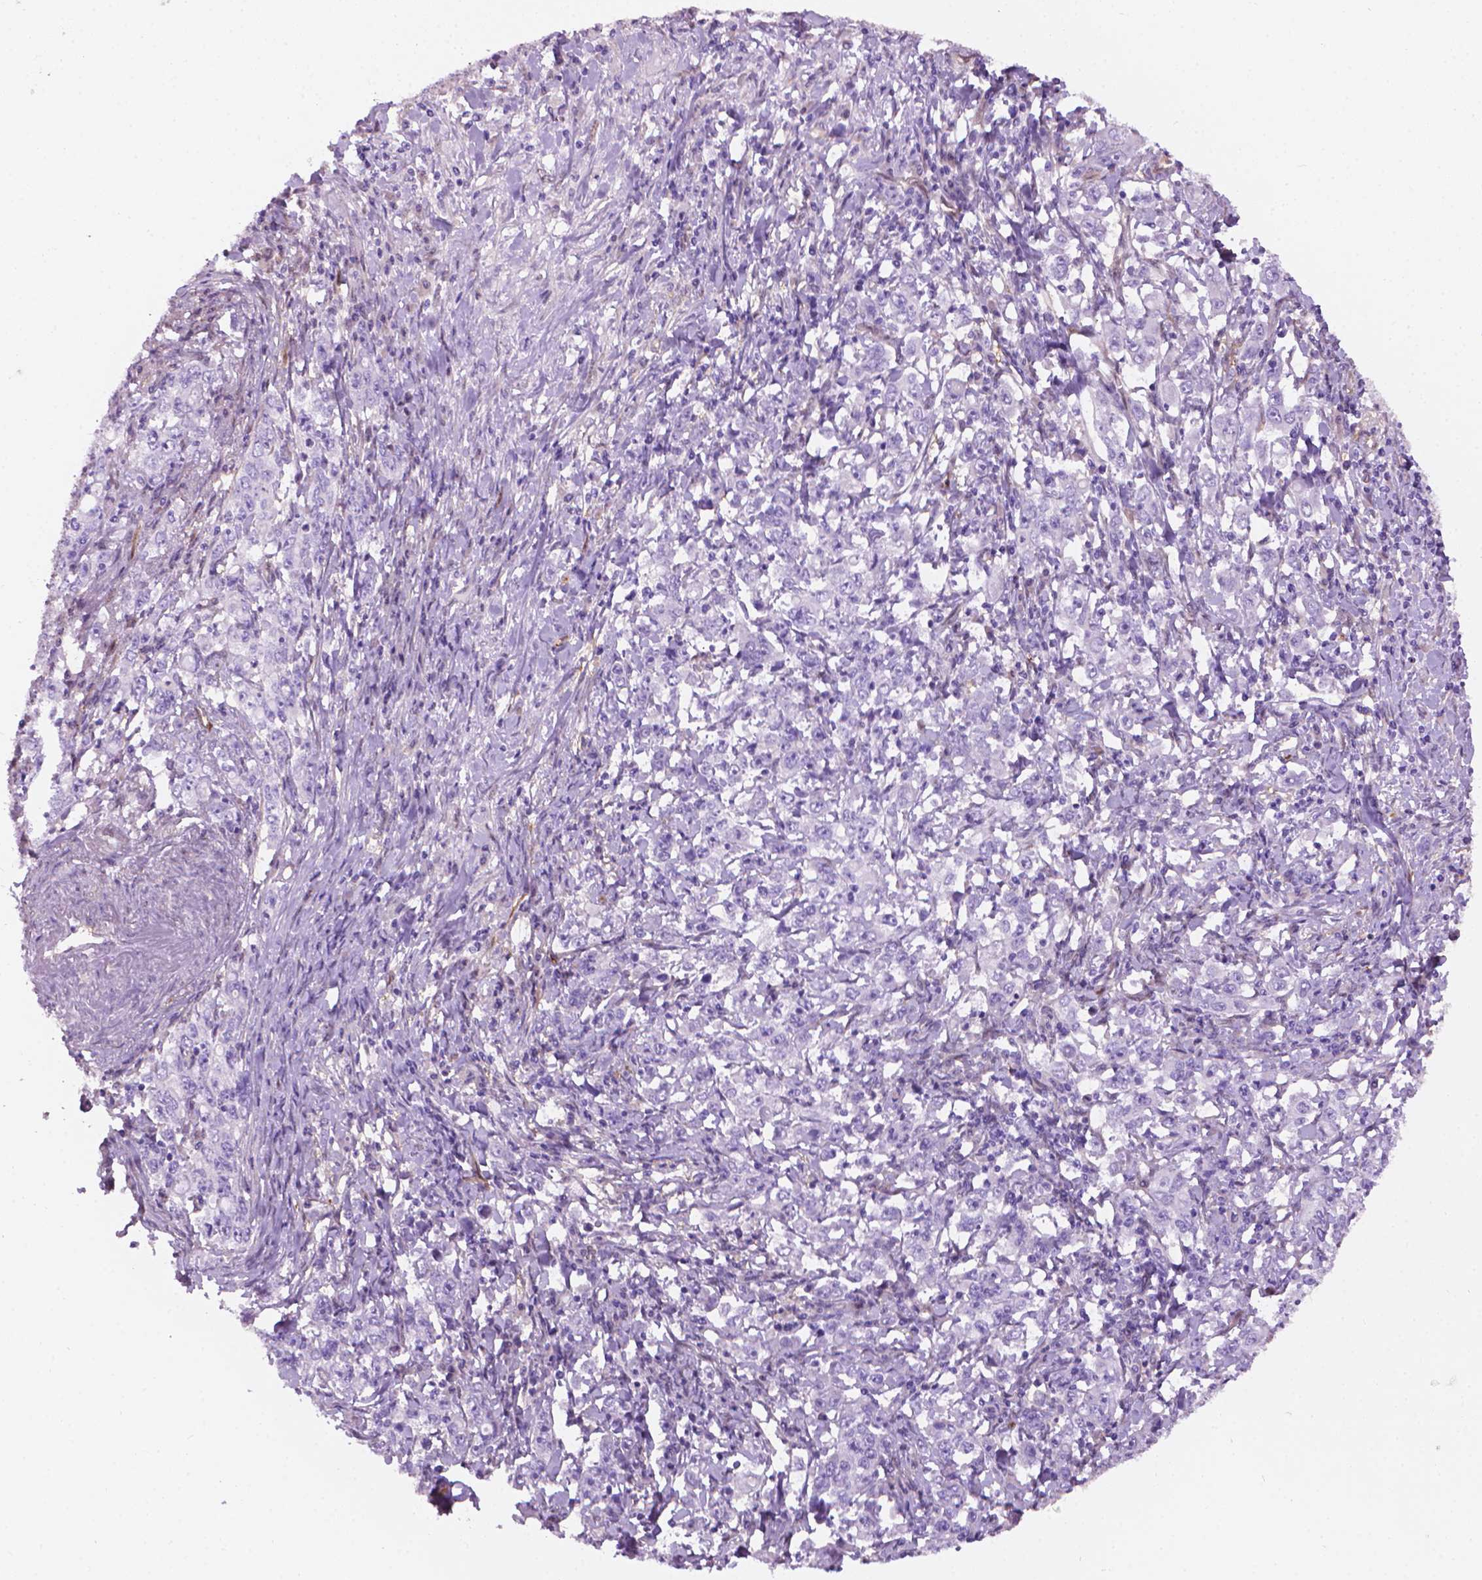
{"staining": {"intensity": "negative", "quantity": "none", "location": "none"}, "tissue": "stomach cancer", "cell_type": "Tumor cells", "image_type": "cancer", "snomed": [{"axis": "morphology", "description": "Adenocarcinoma, NOS"}, {"axis": "topography", "description": "Stomach, lower"}], "caption": "Immunohistochemical staining of stomach cancer demonstrates no significant staining in tumor cells.", "gene": "CLIC4", "patient": {"sex": "female", "age": 72}}